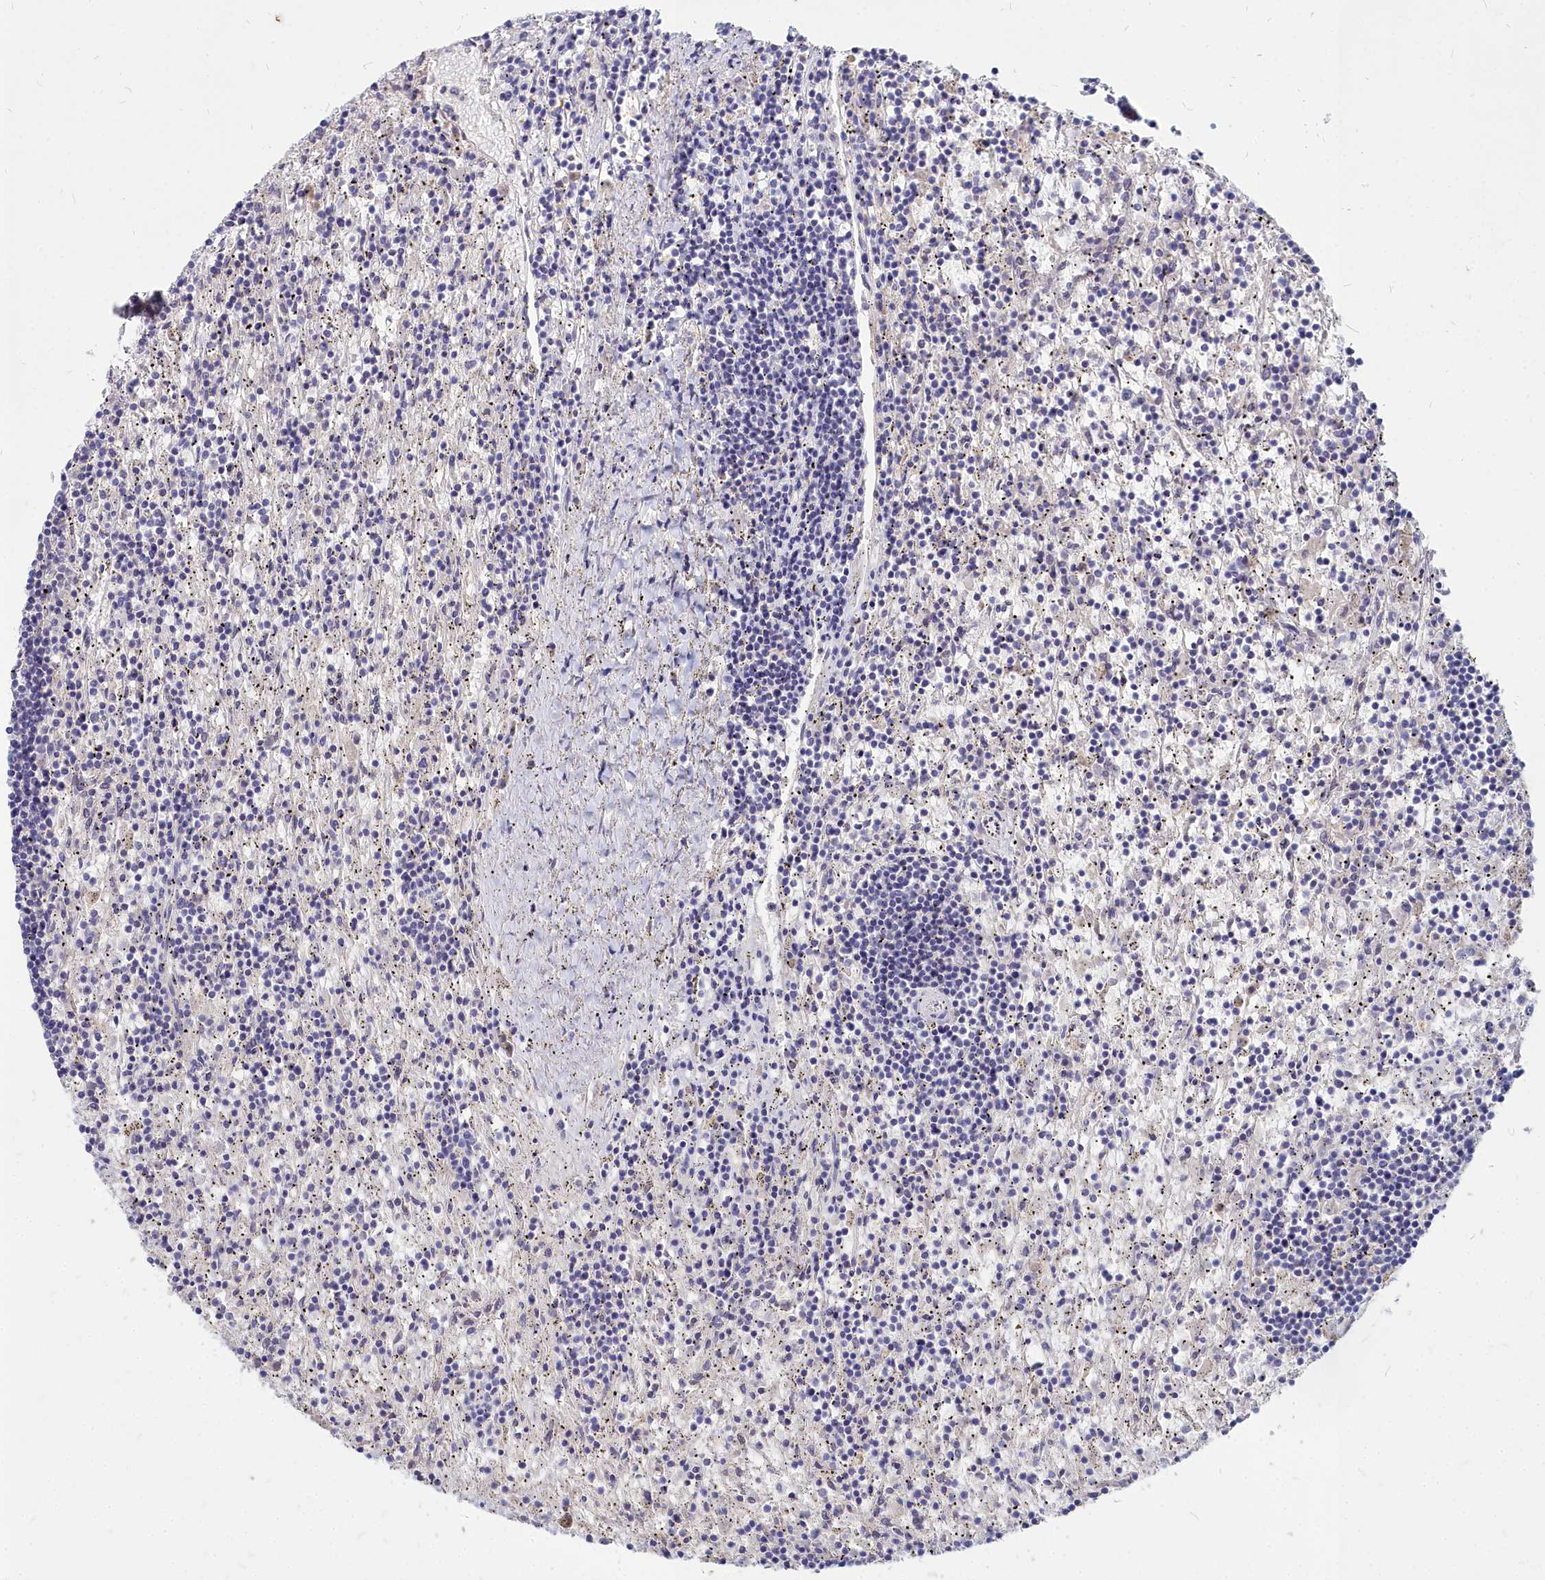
{"staining": {"intensity": "negative", "quantity": "none", "location": "none"}, "tissue": "lymphoma", "cell_type": "Tumor cells", "image_type": "cancer", "snomed": [{"axis": "morphology", "description": "Malignant lymphoma, non-Hodgkin's type, Low grade"}, {"axis": "topography", "description": "Spleen"}], "caption": "A high-resolution histopathology image shows IHC staining of malignant lymphoma, non-Hodgkin's type (low-grade), which reveals no significant expression in tumor cells. Nuclei are stained in blue.", "gene": "NOXA1", "patient": {"sex": "male", "age": 76}}